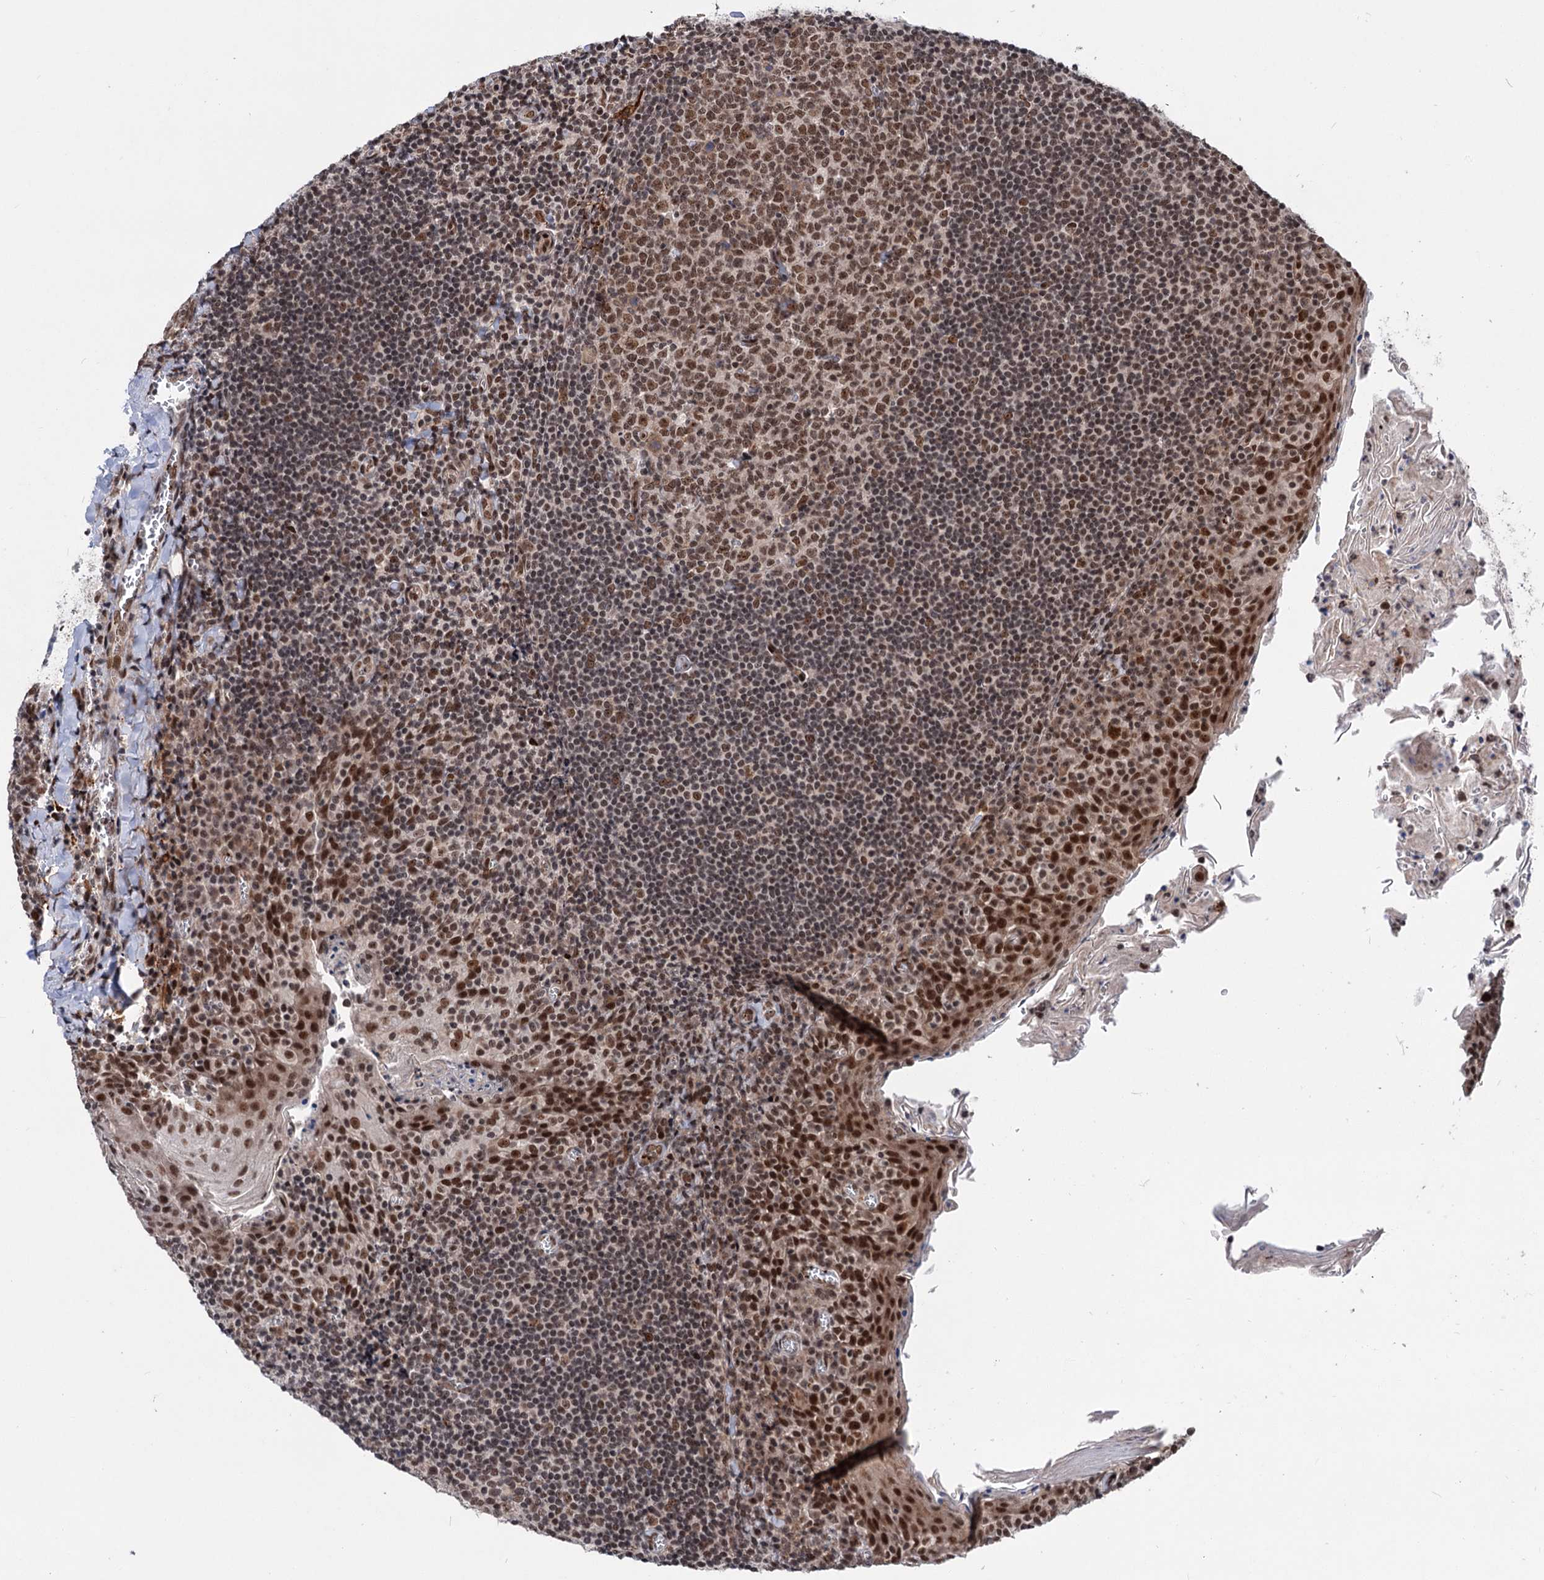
{"staining": {"intensity": "moderate", "quantity": ">75%", "location": "nuclear"}, "tissue": "tonsil", "cell_type": "Germinal center cells", "image_type": "normal", "snomed": [{"axis": "morphology", "description": "Normal tissue, NOS"}, {"axis": "topography", "description": "Tonsil"}], "caption": "This is a histology image of IHC staining of unremarkable tonsil, which shows moderate positivity in the nuclear of germinal center cells.", "gene": "MAML1", "patient": {"sex": "male", "age": 27}}